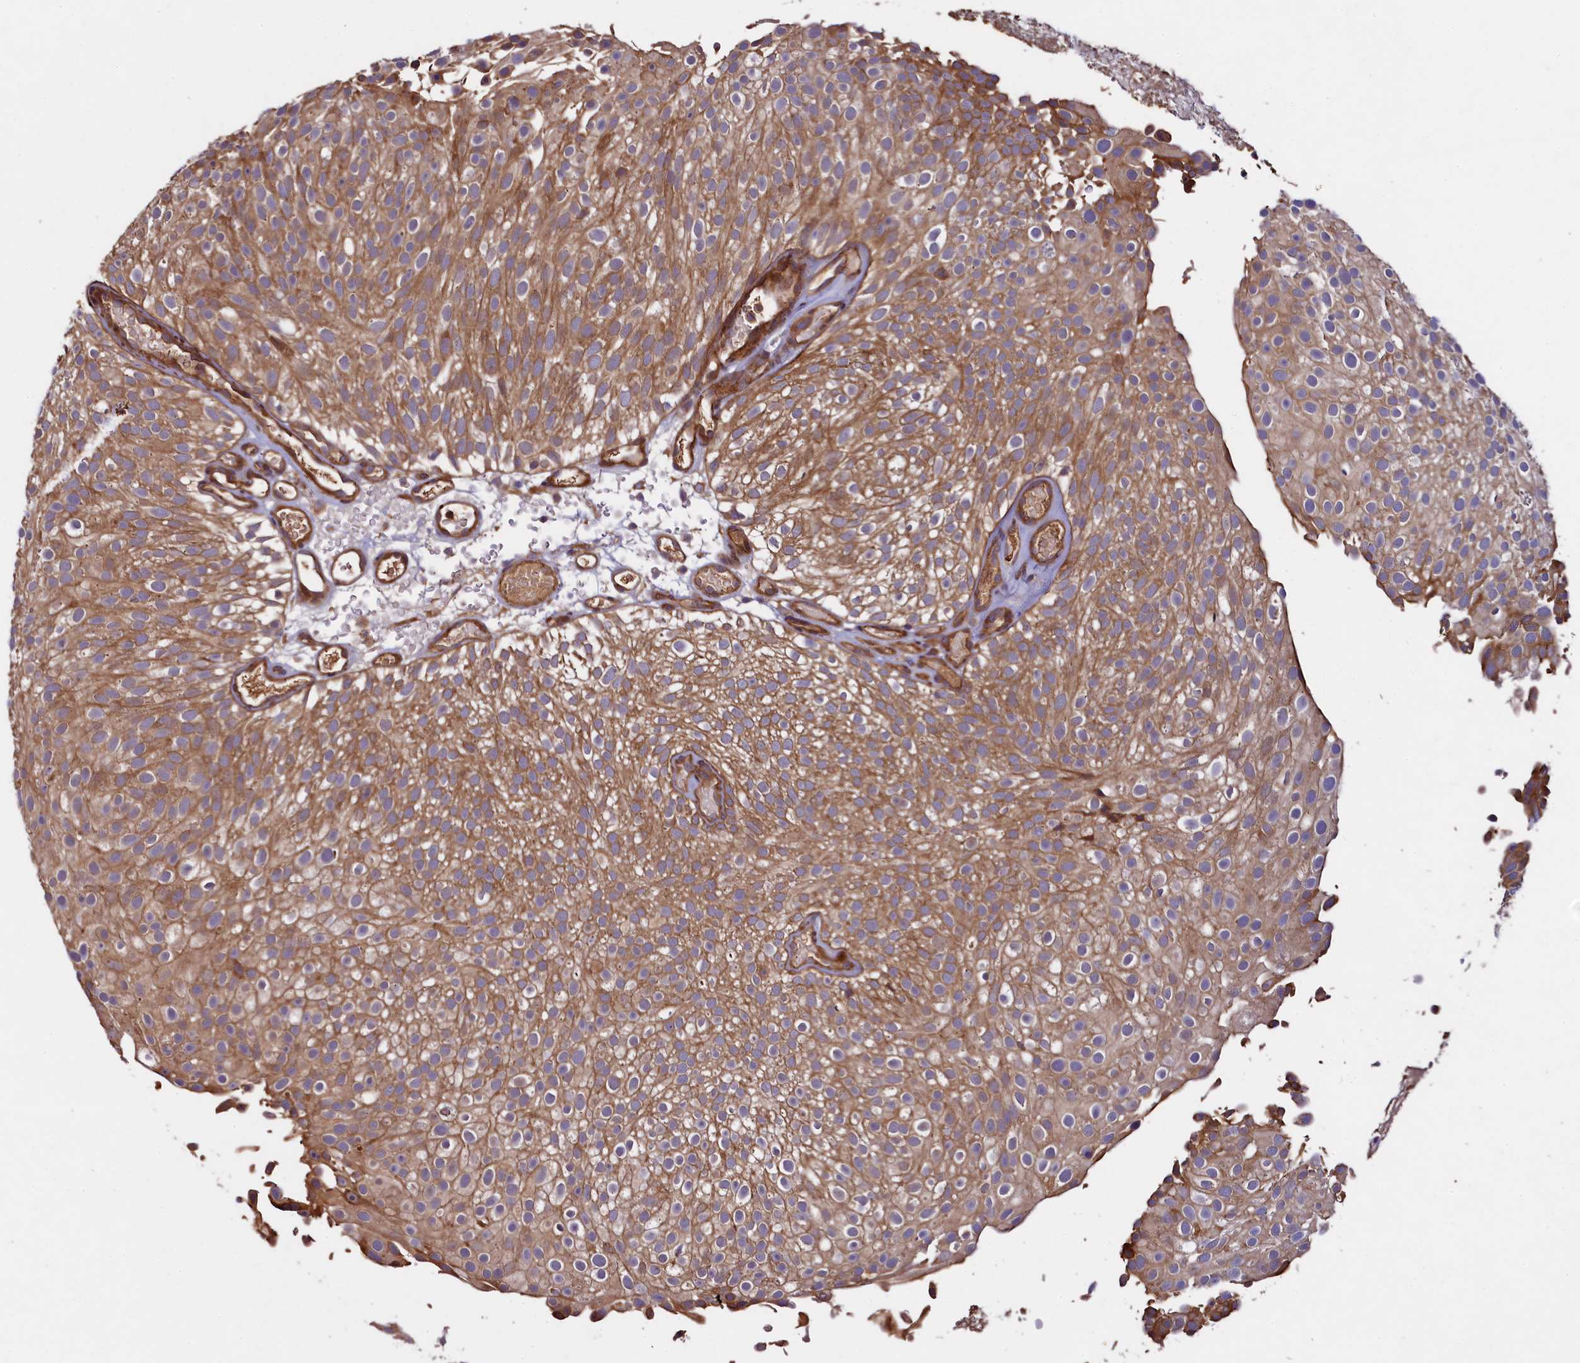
{"staining": {"intensity": "moderate", "quantity": ">75%", "location": "cytoplasmic/membranous"}, "tissue": "urothelial cancer", "cell_type": "Tumor cells", "image_type": "cancer", "snomed": [{"axis": "morphology", "description": "Urothelial carcinoma, Low grade"}, {"axis": "topography", "description": "Urinary bladder"}], "caption": "This histopathology image reveals immunohistochemistry staining of urothelial cancer, with medium moderate cytoplasmic/membranous positivity in approximately >75% of tumor cells.", "gene": "CCDC102A", "patient": {"sex": "male", "age": 78}}